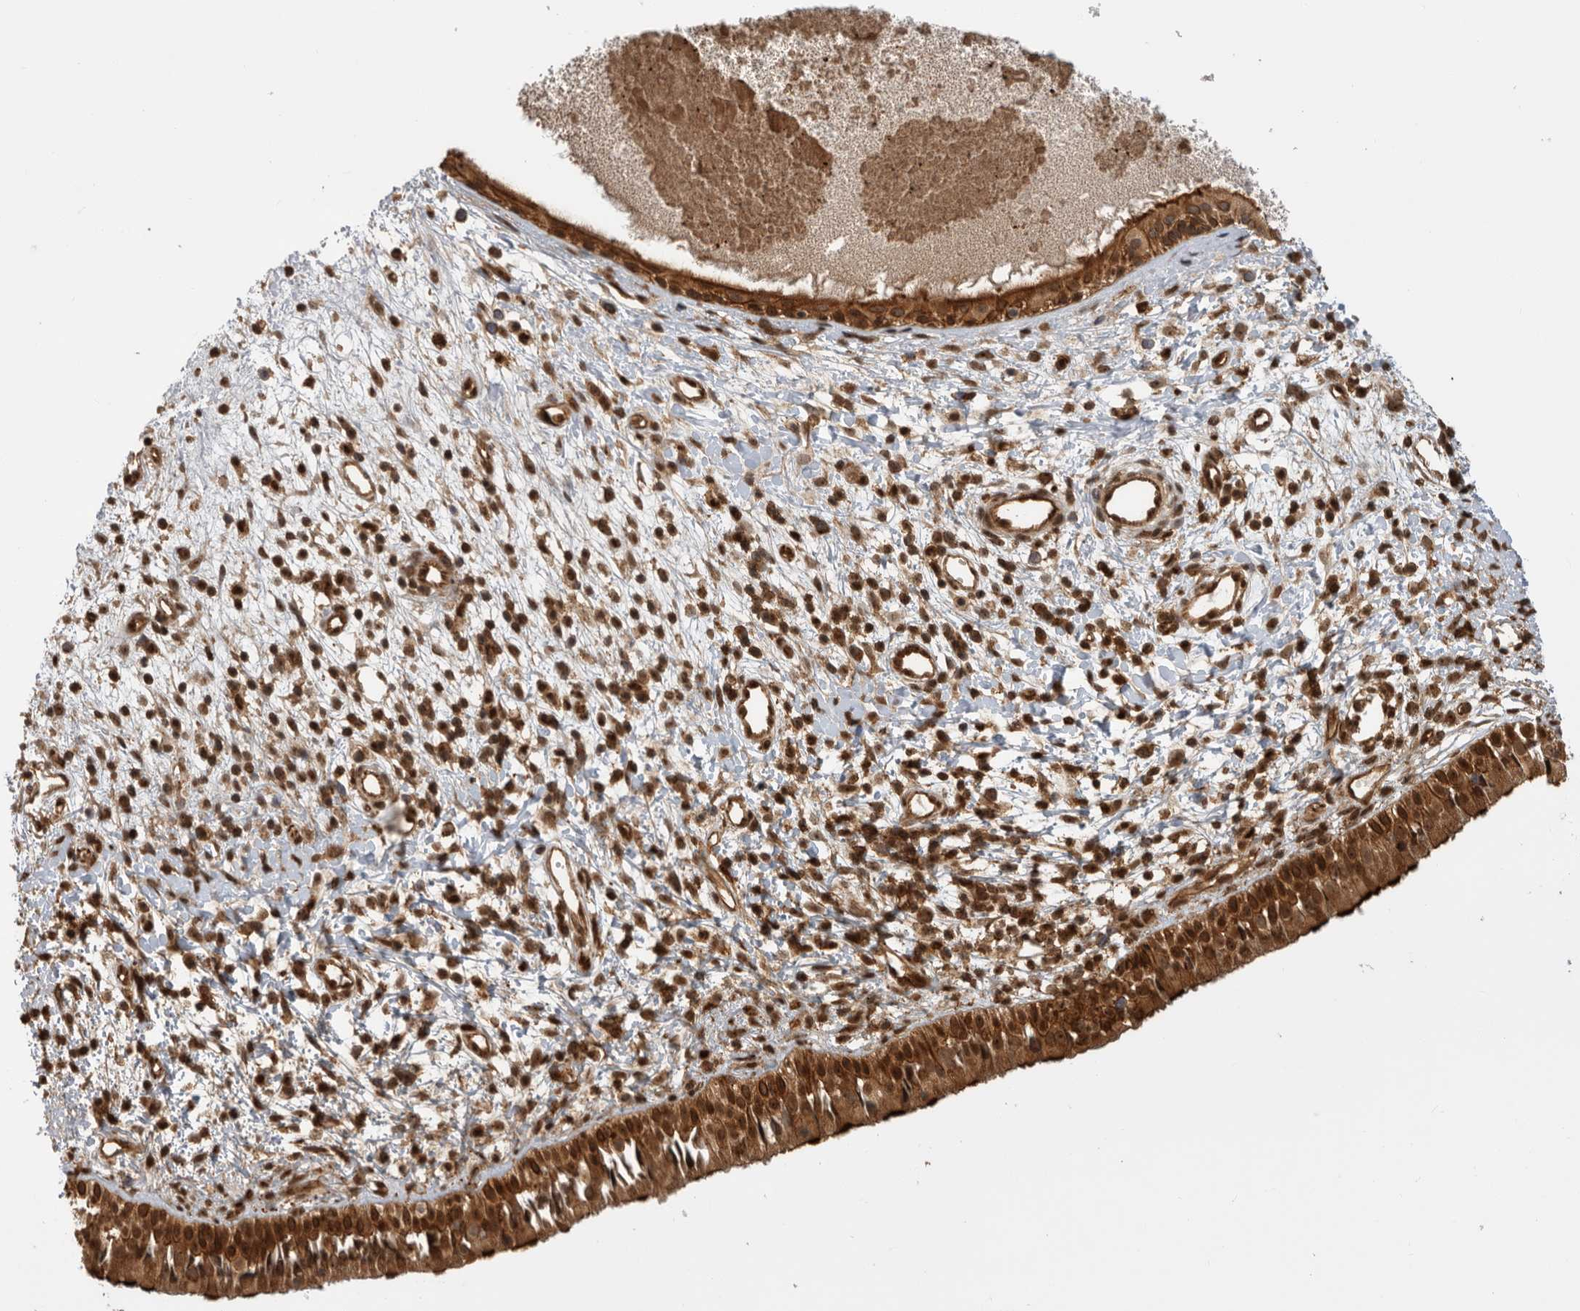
{"staining": {"intensity": "strong", "quantity": ">75%", "location": "cytoplasmic/membranous,nuclear"}, "tissue": "nasopharynx", "cell_type": "Respiratory epithelial cells", "image_type": "normal", "snomed": [{"axis": "morphology", "description": "Normal tissue, NOS"}, {"axis": "topography", "description": "Nasopharynx"}], "caption": "Immunohistochemistry (IHC) image of normal nasopharynx: human nasopharynx stained using IHC exhibits high levels of strong protein expression localized specifically in the cytoplasmic/membranous,nuclear of respiratory epithelial cells, appearing as a cytoplasmic/membranous,nuclear brown color.", "gene": "DHDDS", "patient": {"sex": "male", "age": 22}}